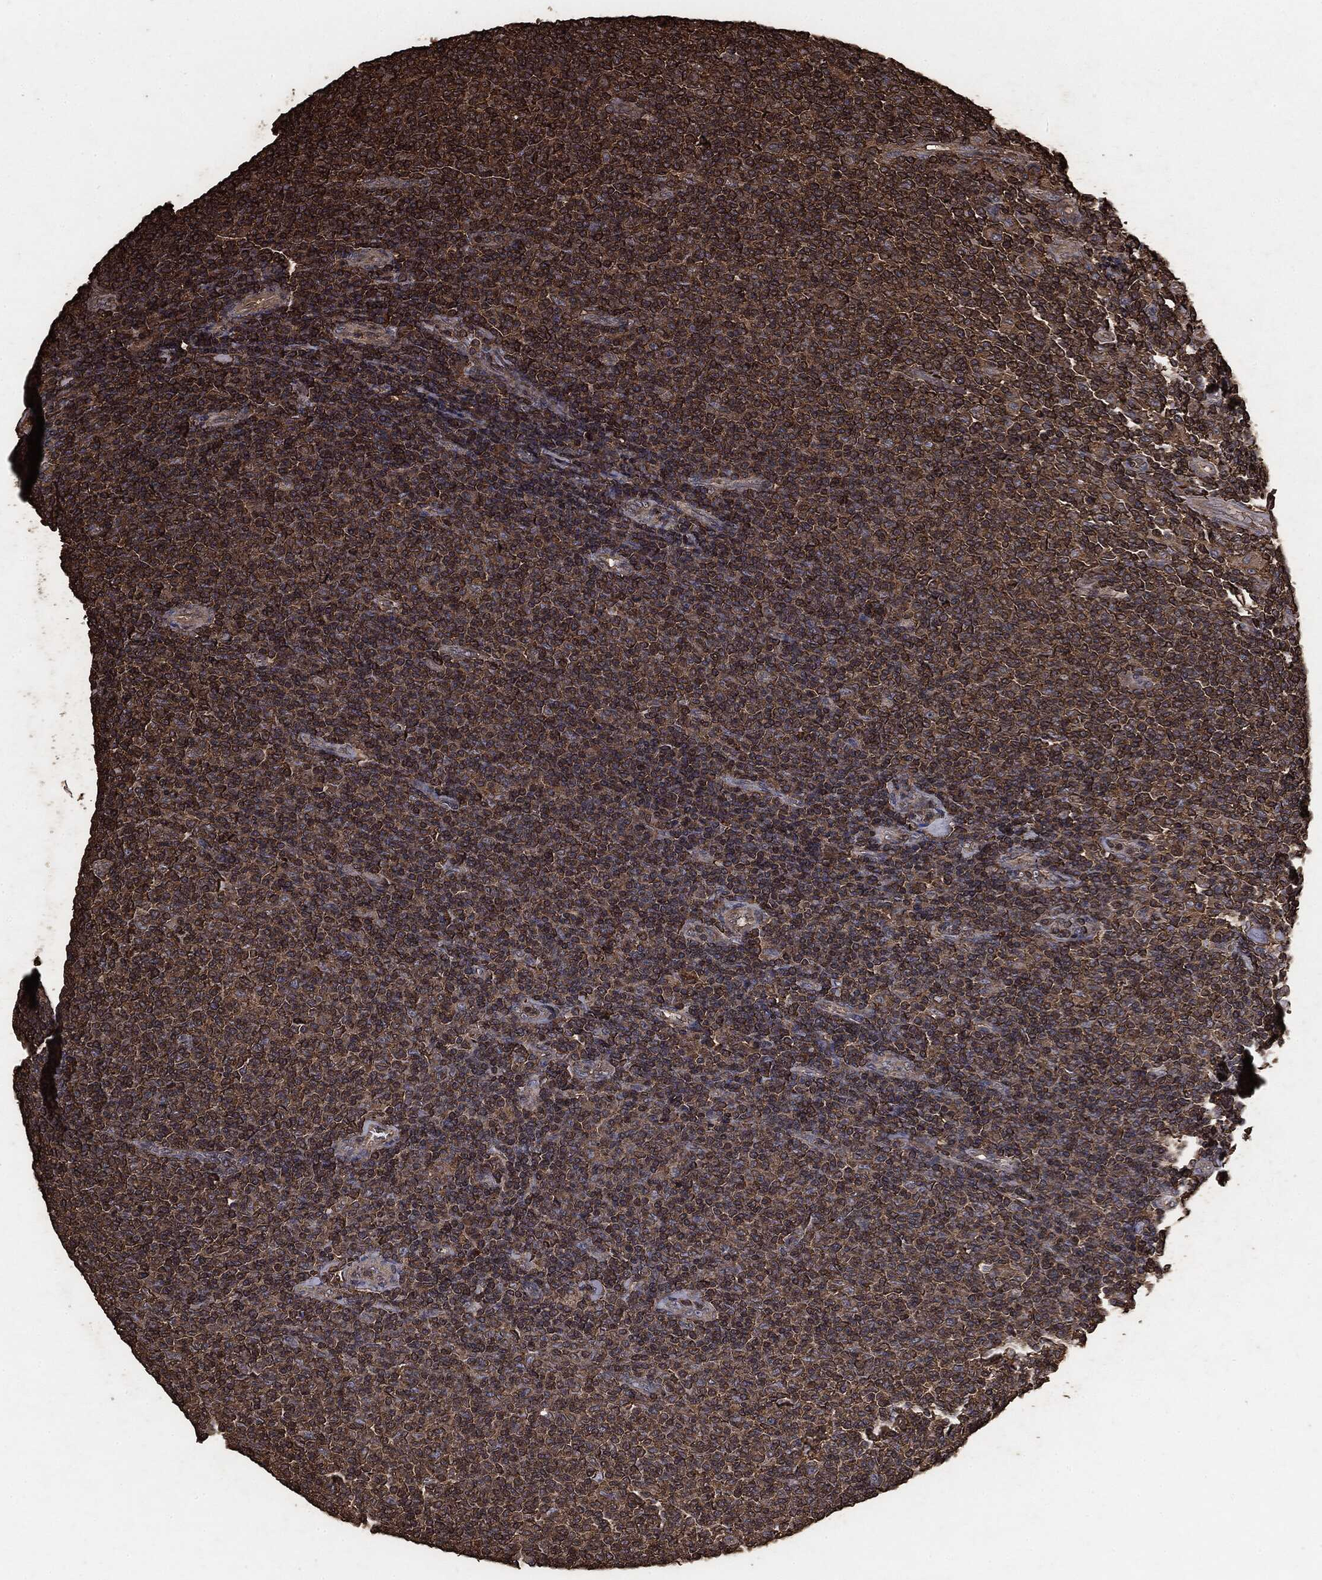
{"staining": {"intensity": "moderate", "quantity": ">75%", "location": "cytoplasmic/membranous"}, "tissue": "lymphoma", "cell_type": "Tumor cells", "image_type": "cancer", "snomed": [{"axis": "morphology", "description": "Malignant lymphoma, non-Hodgkin's type, Low grade"}, {"axis": "topography", "description": "Lymph node"}], "caption": "DAB immunohistochemical staining of low-grade malignant lymphoma, non-Hodgkin's type exhibits moderate cytoplasmic/membranous protein staining in approximately >75% of tumor cells. (brown staining indicates protein expression, while blue staining denotes nuclei).", "gene": "MTOR", "patient": {"sex": "male", "age": 52}}